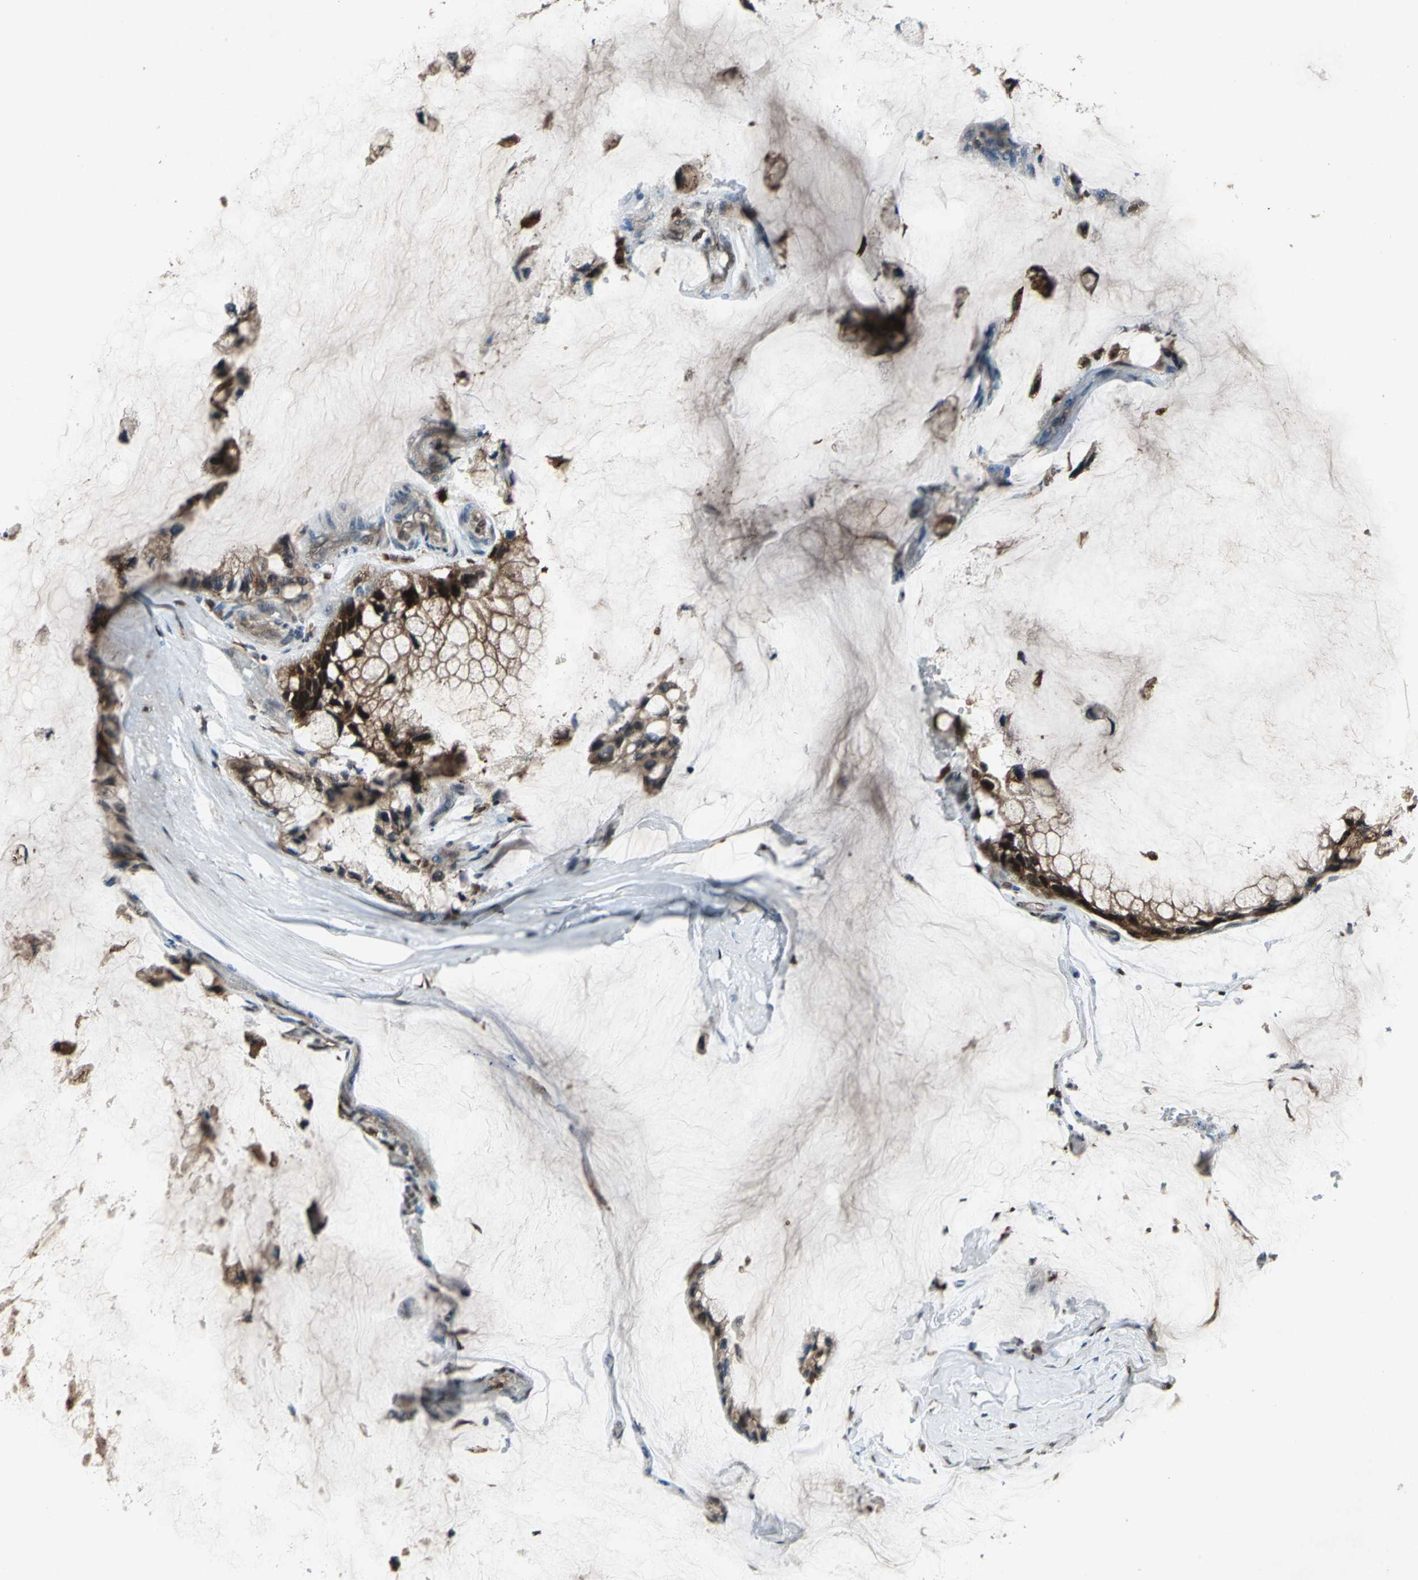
{"staining": {"intensity": "strong", "quantity": ">75%", "location": "cytoplasmic/membranous,nuclear"}, "tissue": "ovarian cancer", "cell_type": "Tumor cells", "image_type": "cancer", "snomed": [{"axis": "morphology", "description": "Cystadenocarcinoma, mucinous, NOS"}, {"axis": "topography", "description": "Ovary"}], "caption": "Protein staining of ovarian mucinous cystadenocarcinoma tissue exhibits strong cytoplasmic/membranous and nuclear staining in about >75% of tumor cells.", "gene": "PYCARD", "patient": {"sex": "female", "age": 39}}